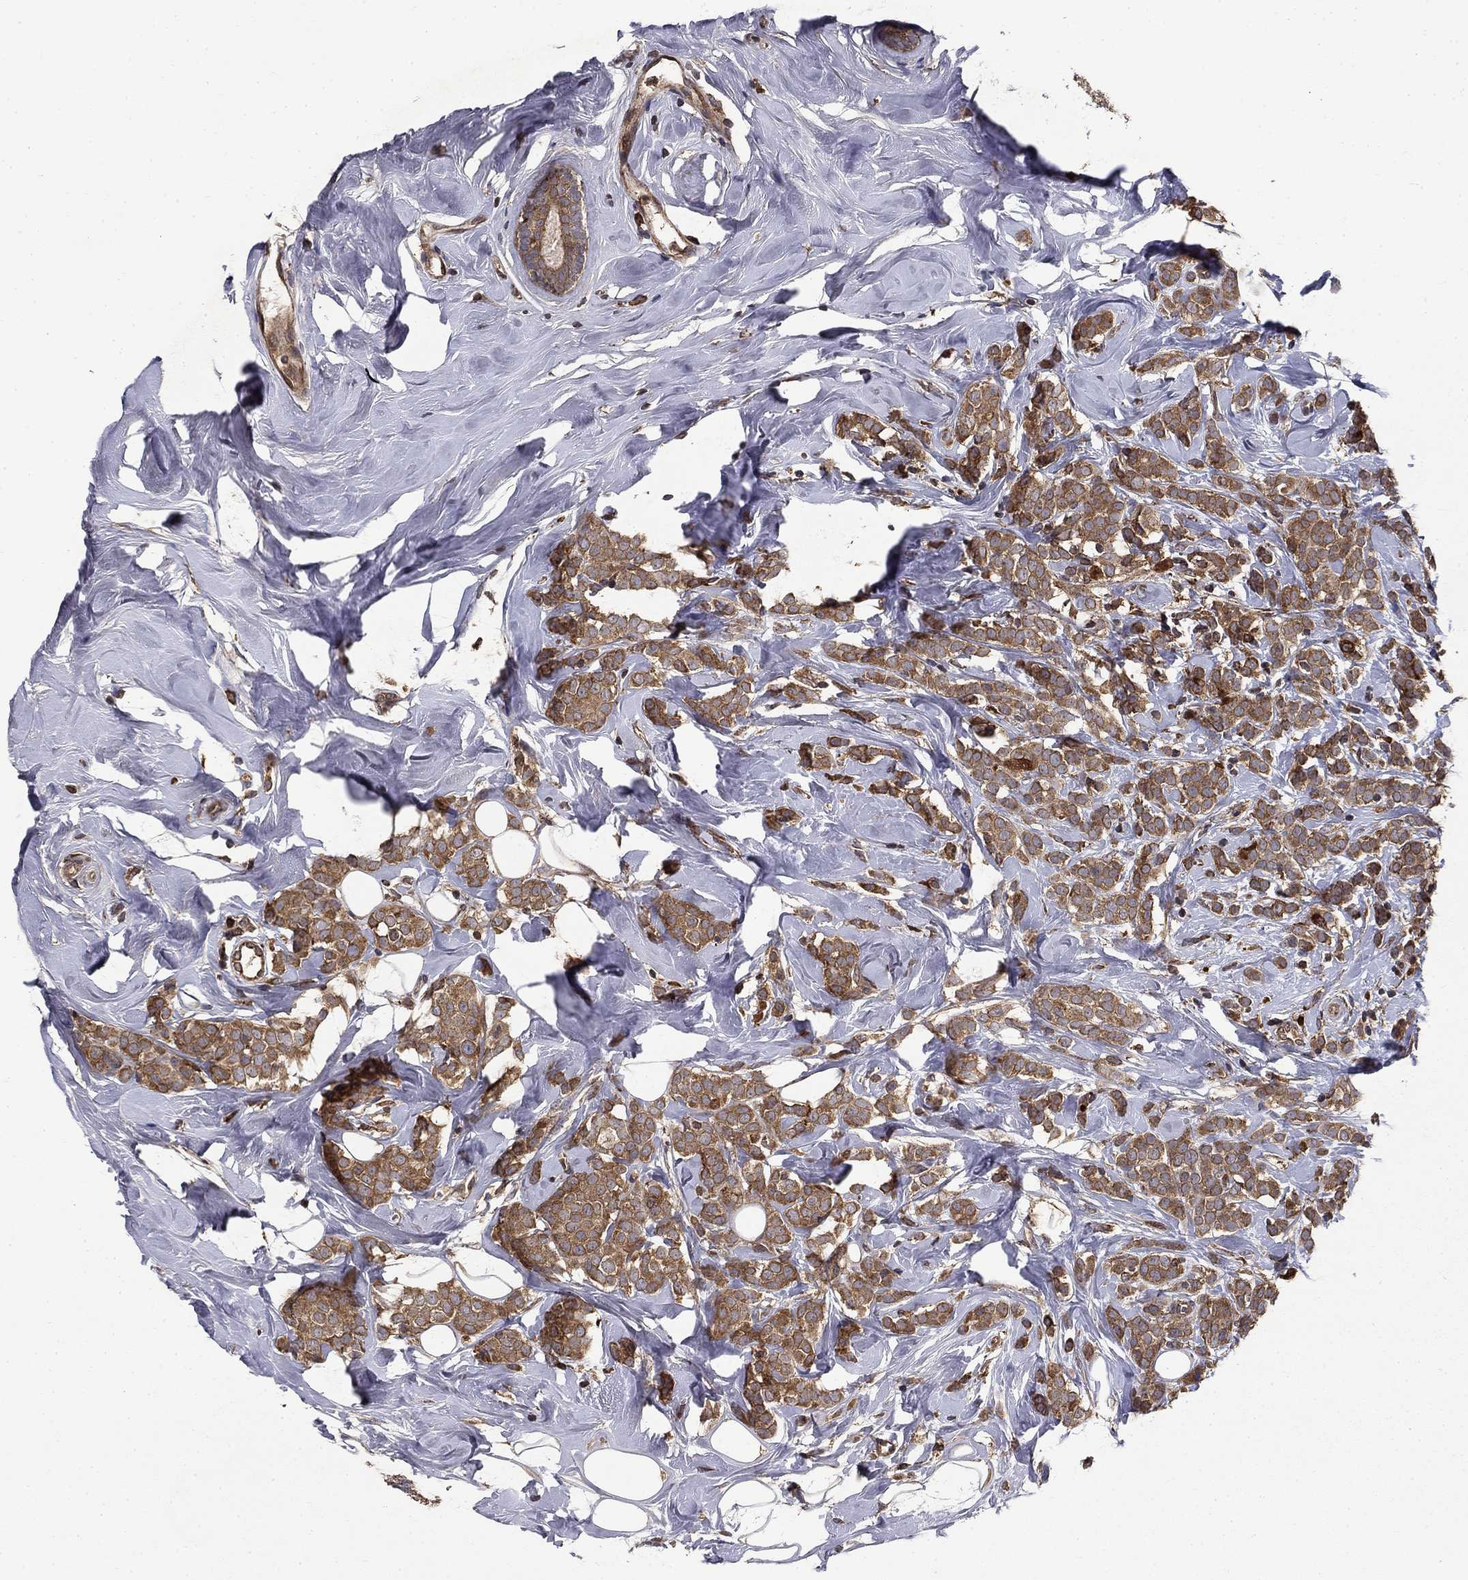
{"staining": {"intensity": "moderate", "quantity": ">75%", "location": "cytoplasmic/membranous"}, "tissue": "breast cancer", "cell_type": "Tumor cells", "image_type": "cancer", "snomed": [{"axis": "morphology", "description": "Lobular carcinoma"}, {"axis": "topography", "description": "Breast"}], "caption": "Immunohistochemical staining of breast lobular carcinoma reveals medium levels of moderate cytoplasmic/membranous protein expression in about >75% of tumor cells. (DAB IHC, brown staining for protein, blue staining for nuclei).", "gene": "BABAM2", "patient": {"sex": "female", "age": 49}}